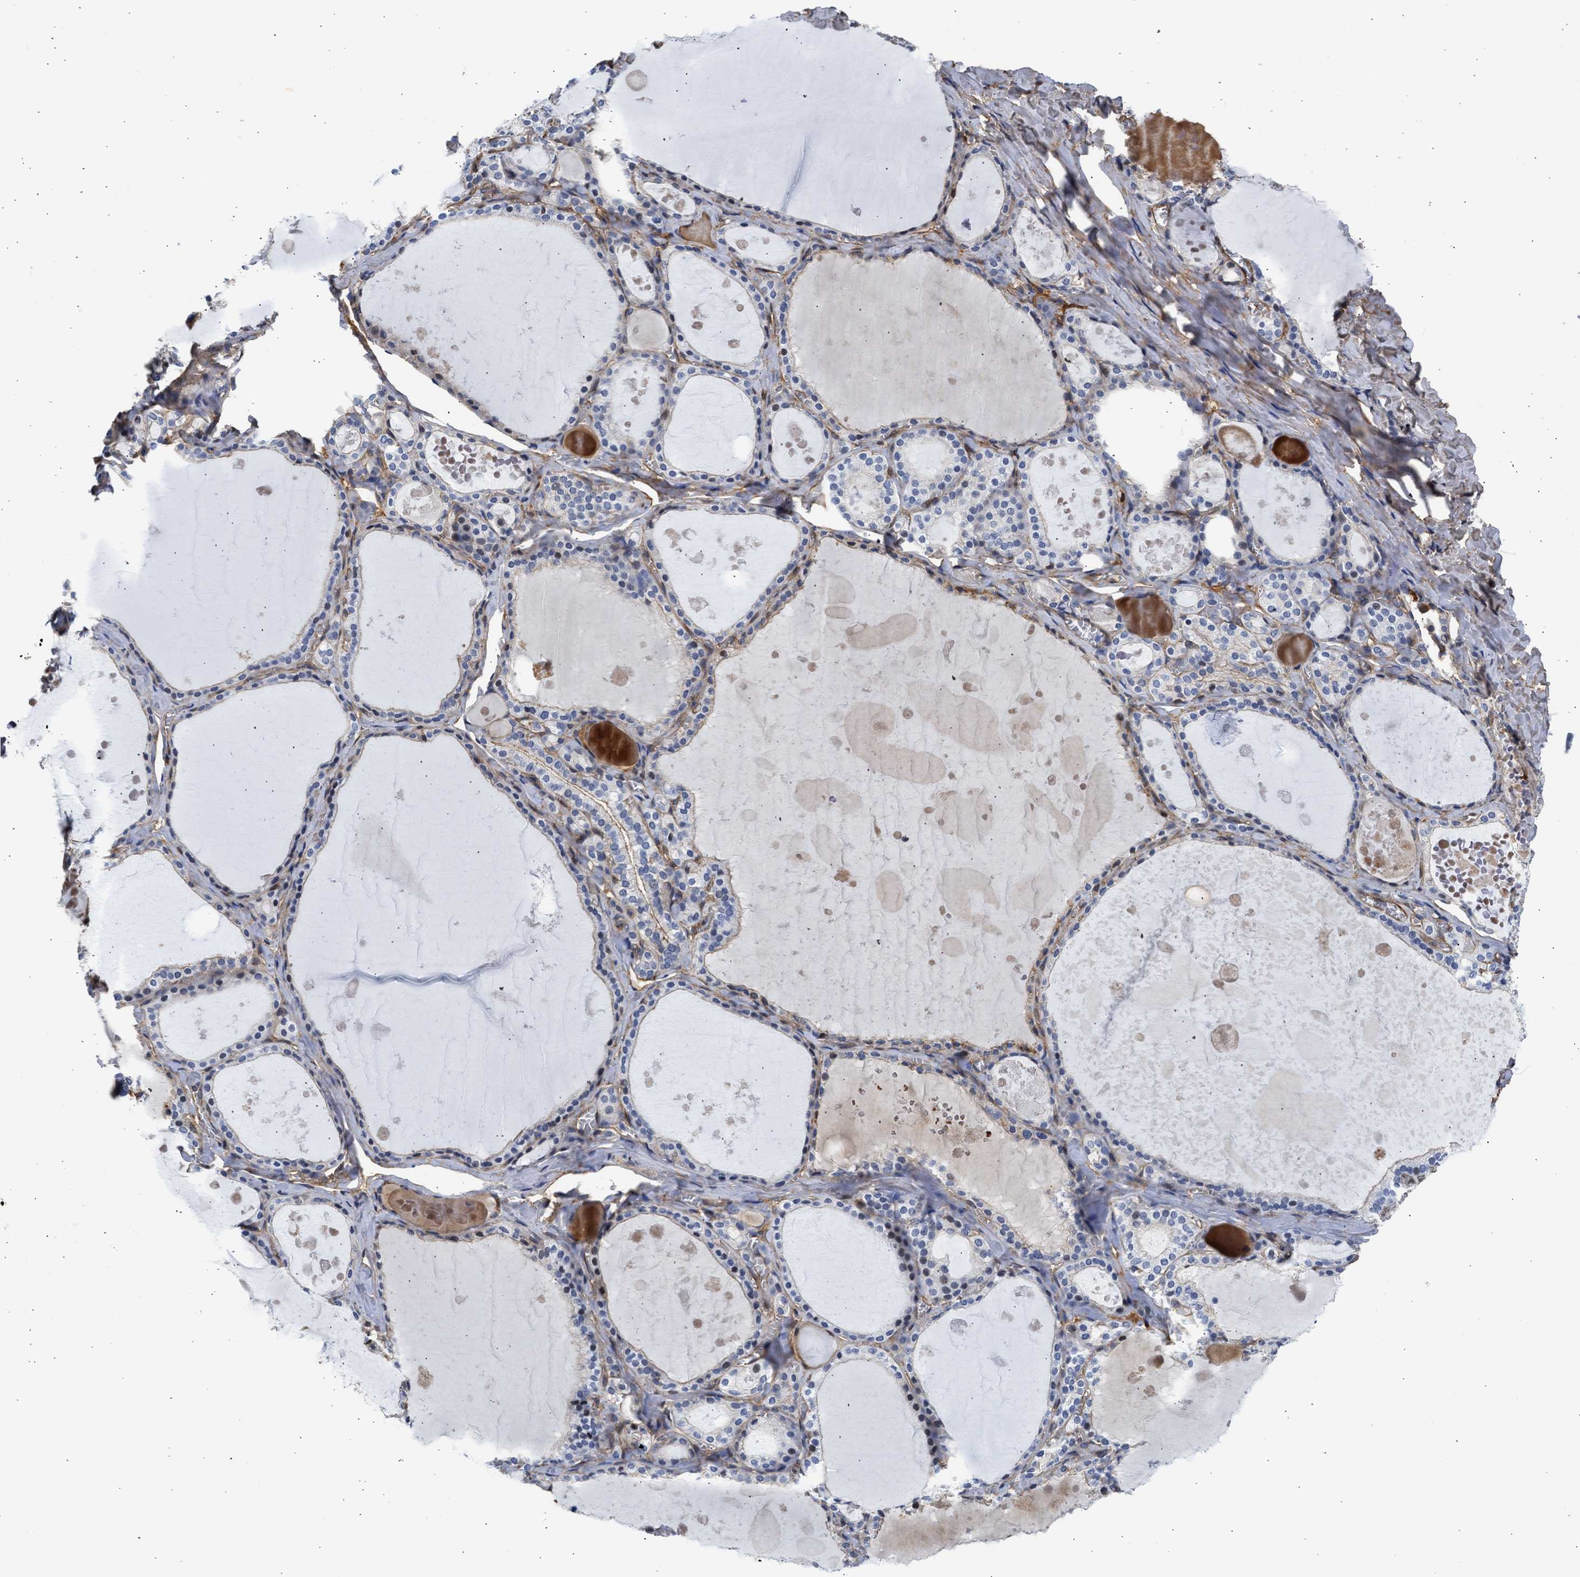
{"staining": {"intensity": "weak", "quantity": "25%-75%", "location": "cytoplasmic/membranous,nuclear"}, "tissue": "thyroid gland", "cell_type": "Glandular cells", "image_type": "normal", "snomed": [{"axis": "morphology", "description": "Normal tissue, NOS"}, {"axis": "topography", "description": "Thyroid gland"}], "caption": "A micrograph showing weak cytoplasmic/membranous,nuclear staining in approximately 25%-75% of glandular cells in unremarkable thyroid gland, as visualized by brown immunohistochemical staining.", "gene": "MAS1L", "patient": {"sex": "male", "age": 56}}